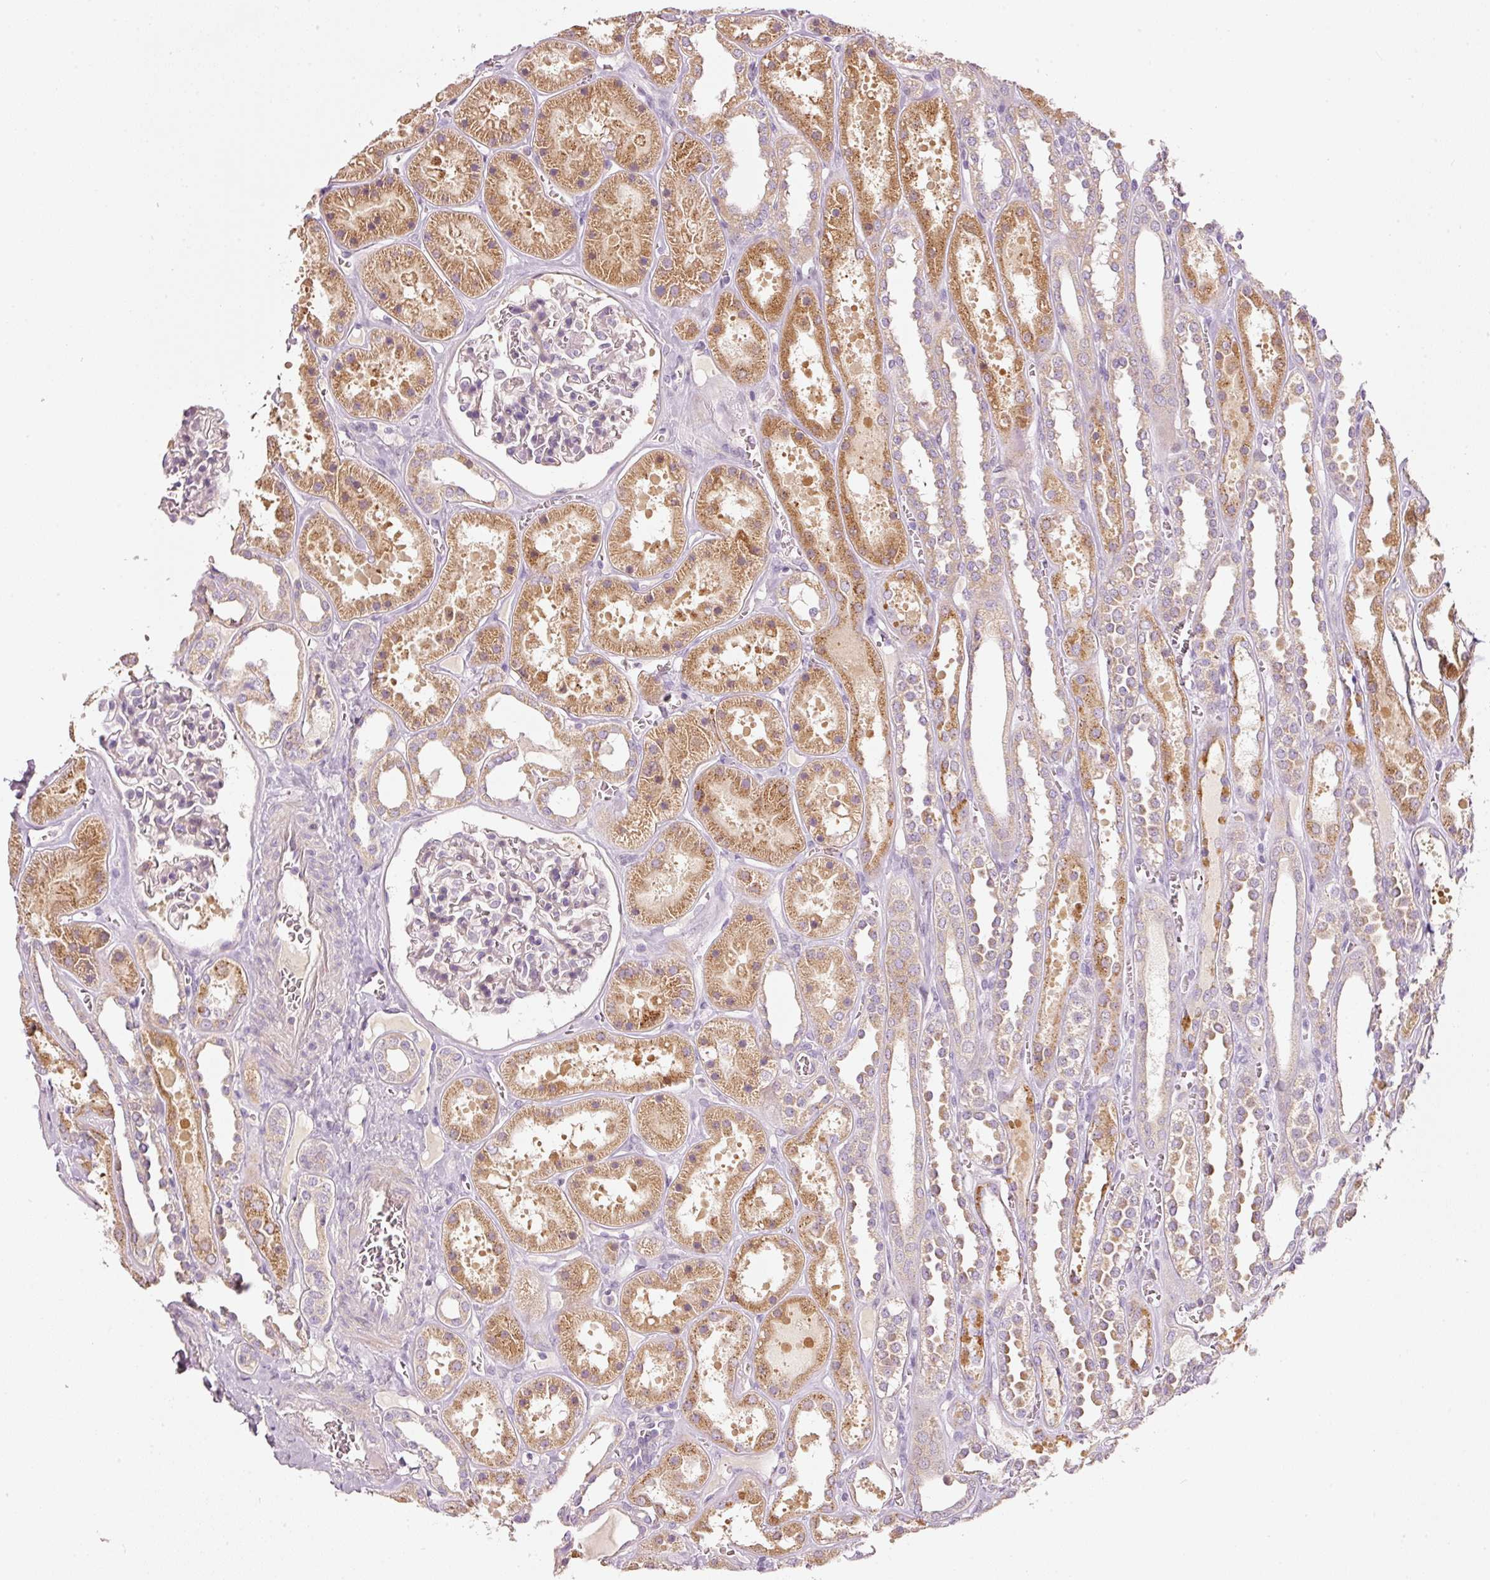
{"staining": {"intensity": "negative", "quantity": "none", "location": "none"}, "tissue": "kidney", "cell_type": "Cells in glomeruli", "image_type": "normal", "snomed": [{"axis": "morphology", "description": "Normal tissue, NOS"}, {"axis": "topography", "description": "Kidney"}], "caption": "Immunohistochemistry (IHC) image of normal kidney: kidney stained with DAB reveals no significant protein positivity in cells in glomeruli. The staining is performed using DAB (3,3'-diaminobenzidine) brown chromogen with nuclei counter-stained in using hematoxylin.", "gene": "KLHL21", "patient": {"sex": "female", "age": 41}}